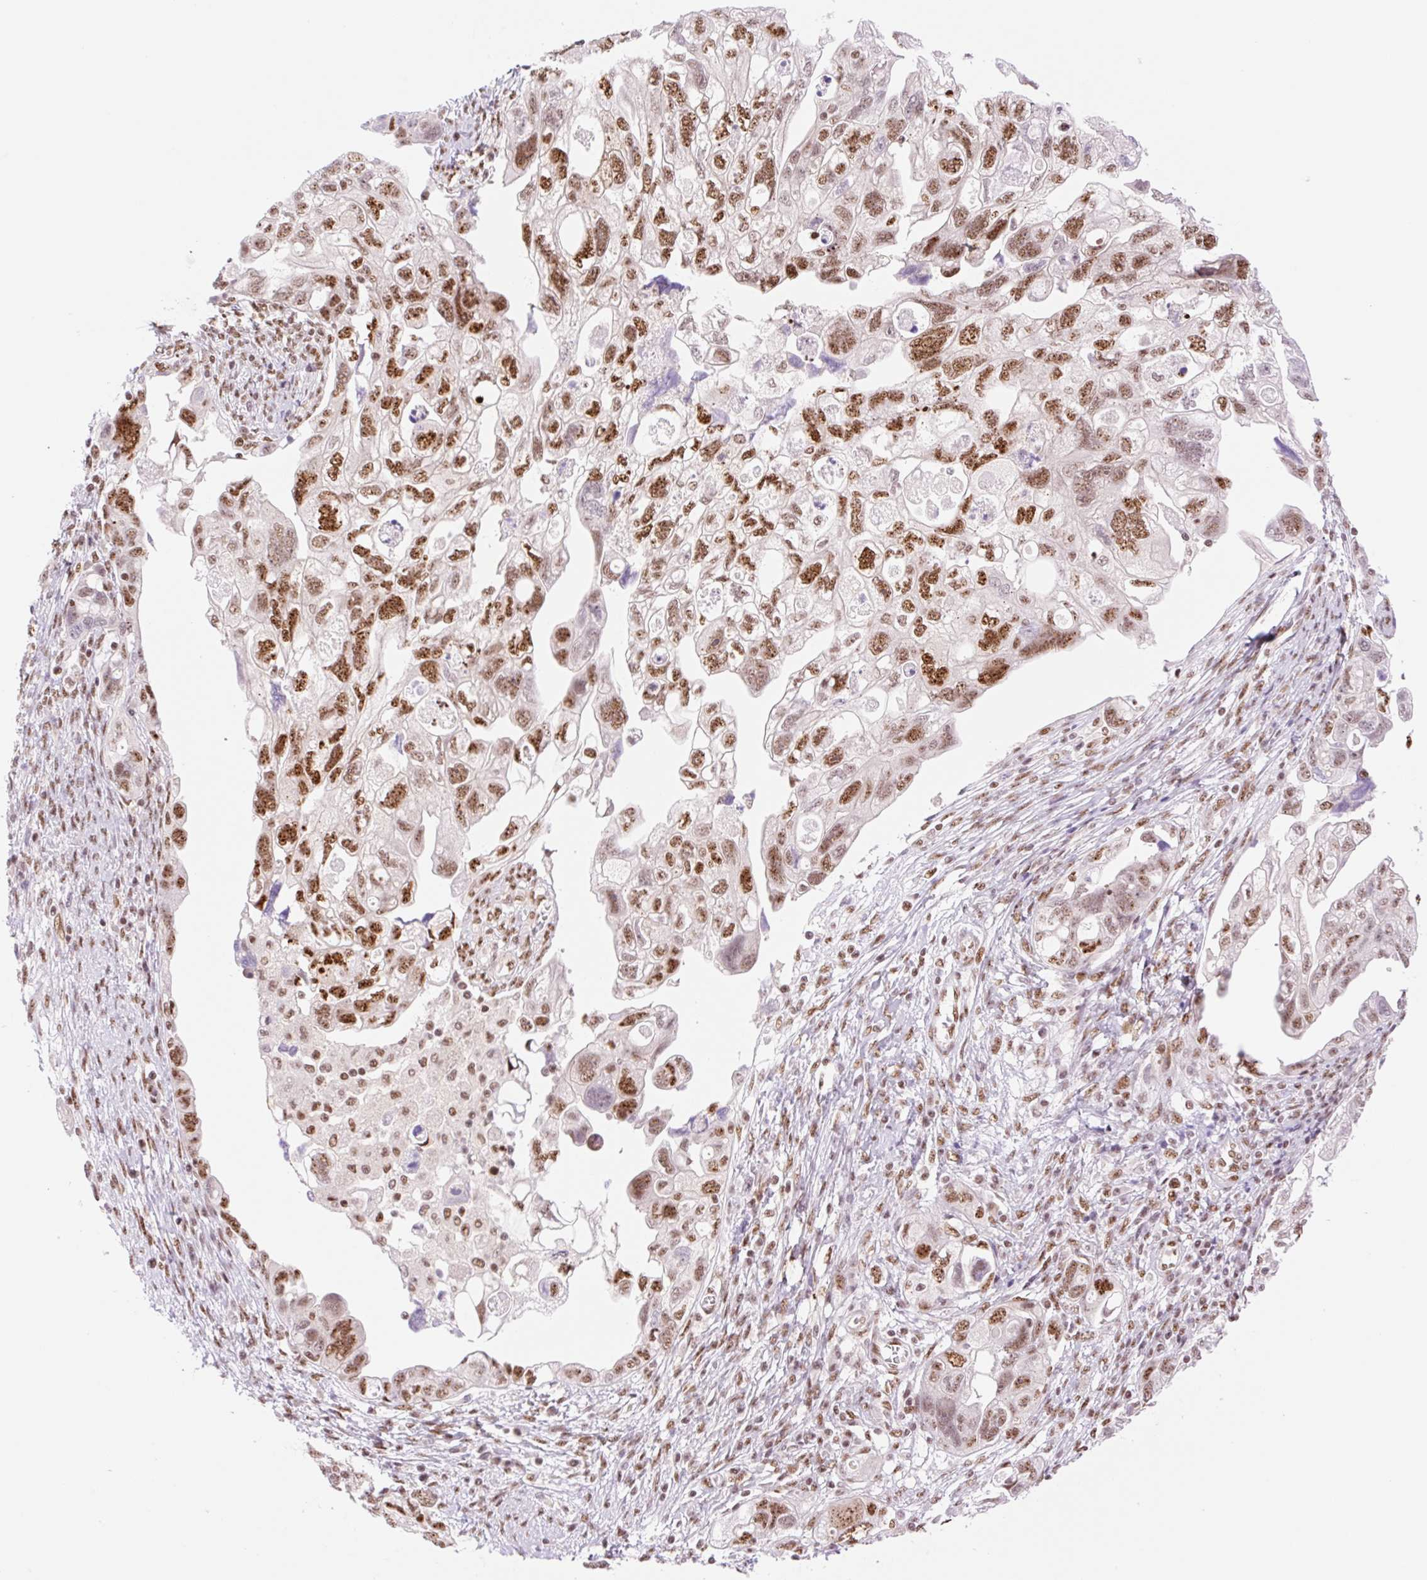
{"staining": {"intensity": "strong", "quantity": "25%-75%", "location": "nuclear"}, "tissue": "ovarian cancer", "cell_type": "Tumor cells", "image_type": "cancer", "snomed": [{"axis": "morphology", "description": "Carcinoma, NOS"}, {"axis": "morphology", "description": "Cystadenocarcinoma, serous, NOS"}, {"axis": "topography", "description": "Ovary"}], "caption": "Immunohistochemistry (DAB (3,3'-diaminobenzidine)) staining of human ovarian cancer (serous cystadenocarcinoma) displays strong nuclear protein staining in approximately 25%-75% of tumor cells. Immunohistochemistry stains the protein of interest in brown and the nuclei are stained blue.", "gene": "PRDM11", "patient": {"sex": "female", "age": 69}}